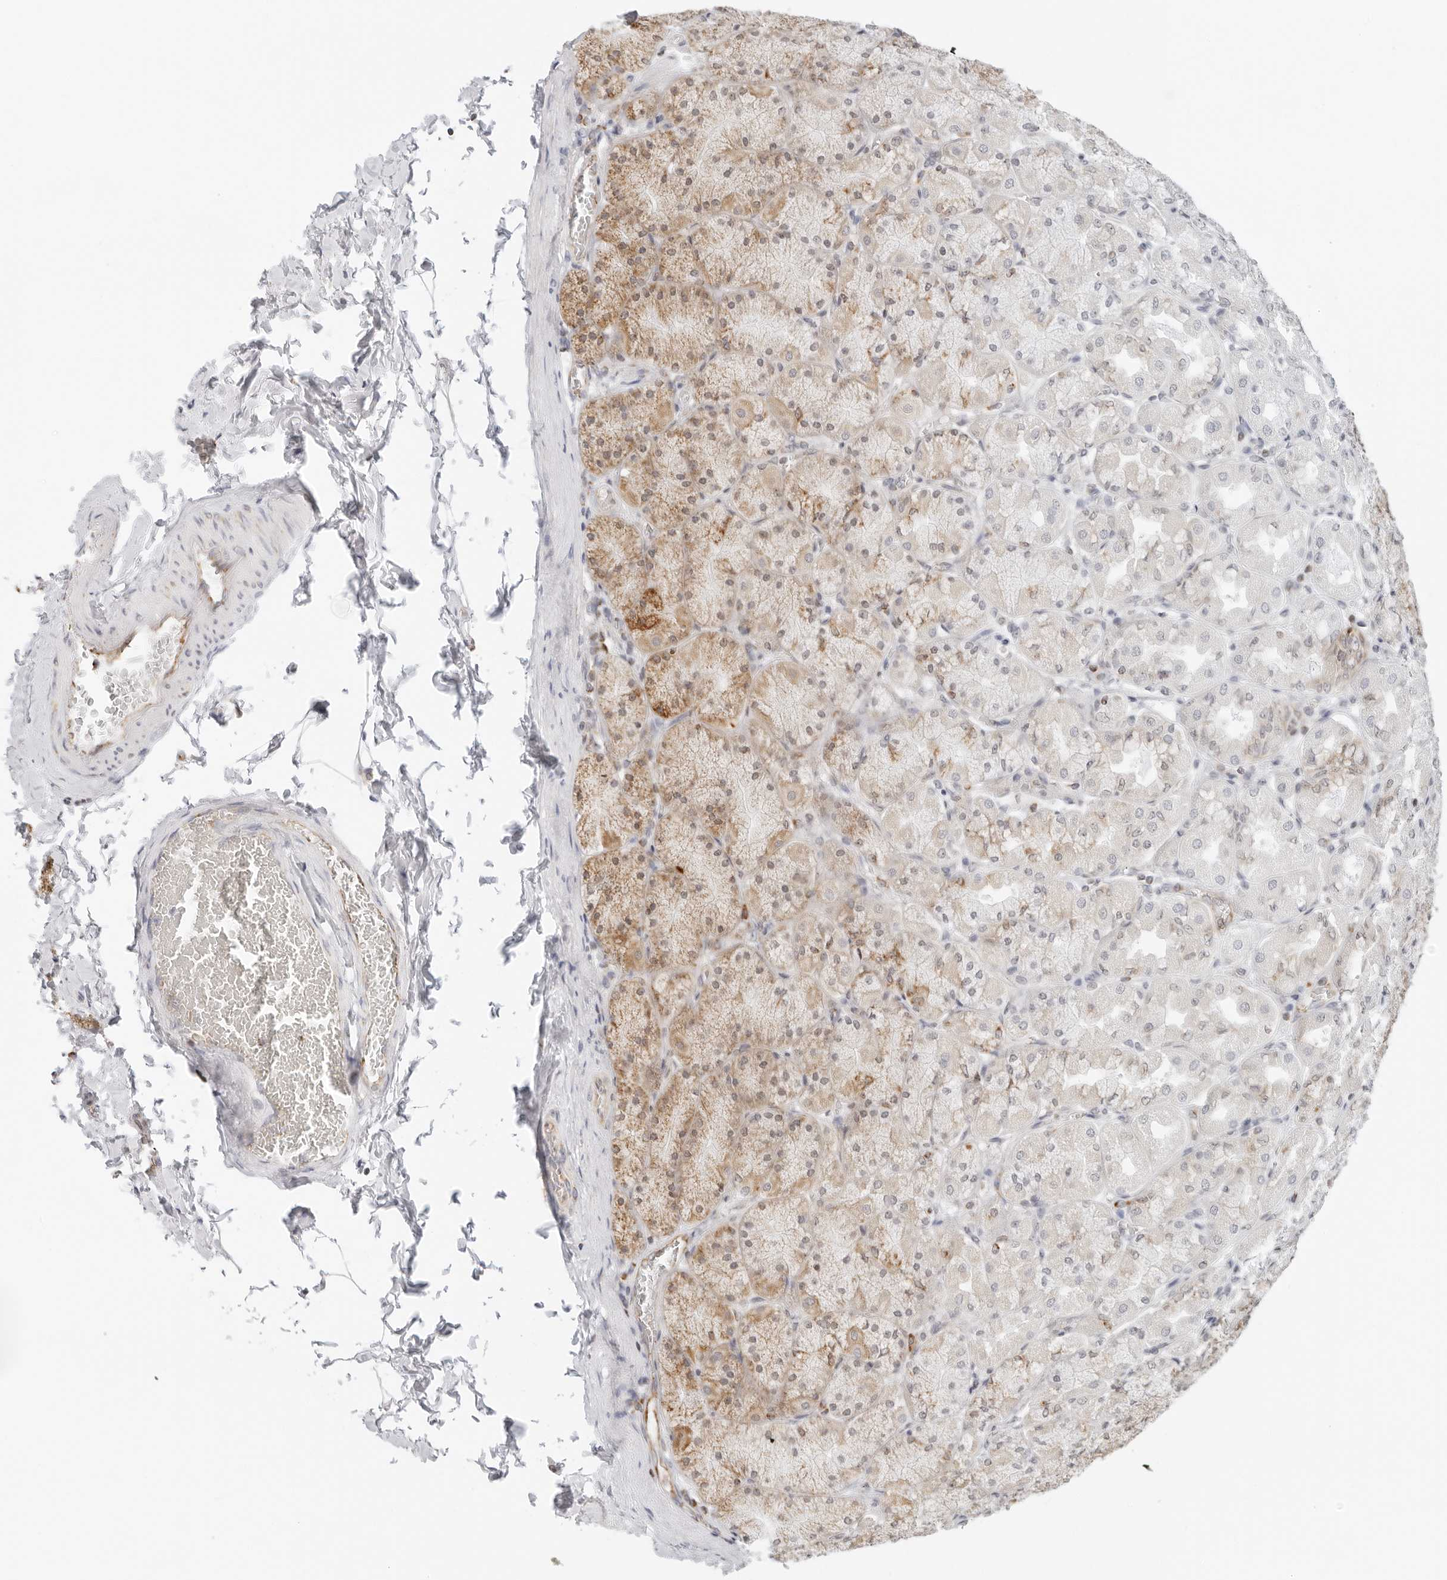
{"staining": {"intensity": "moderate", "quantity": ">75%", "location": "cytoplasmic/membranous"}, "tissue": "stomach", "cell_type": "Glandular cells", "image_type": "normal", "snomed": [{"axis": "morphology", "description": "Normal tissue, NOS"}, {"axis": "topography", "description": "Stomach, upper"}], "caption": "IHC image of unremarkable stomach: human stomach stained using immunohistochemistry demonstrates medium levels of moderate protein expression localized specifically in the cytoplasmic/membranous of glandular cells, appearing as a cytoplasmic/membranous brown color.", "gene": "RC3H1", "patient": {"sex": "female", "age": 56}}